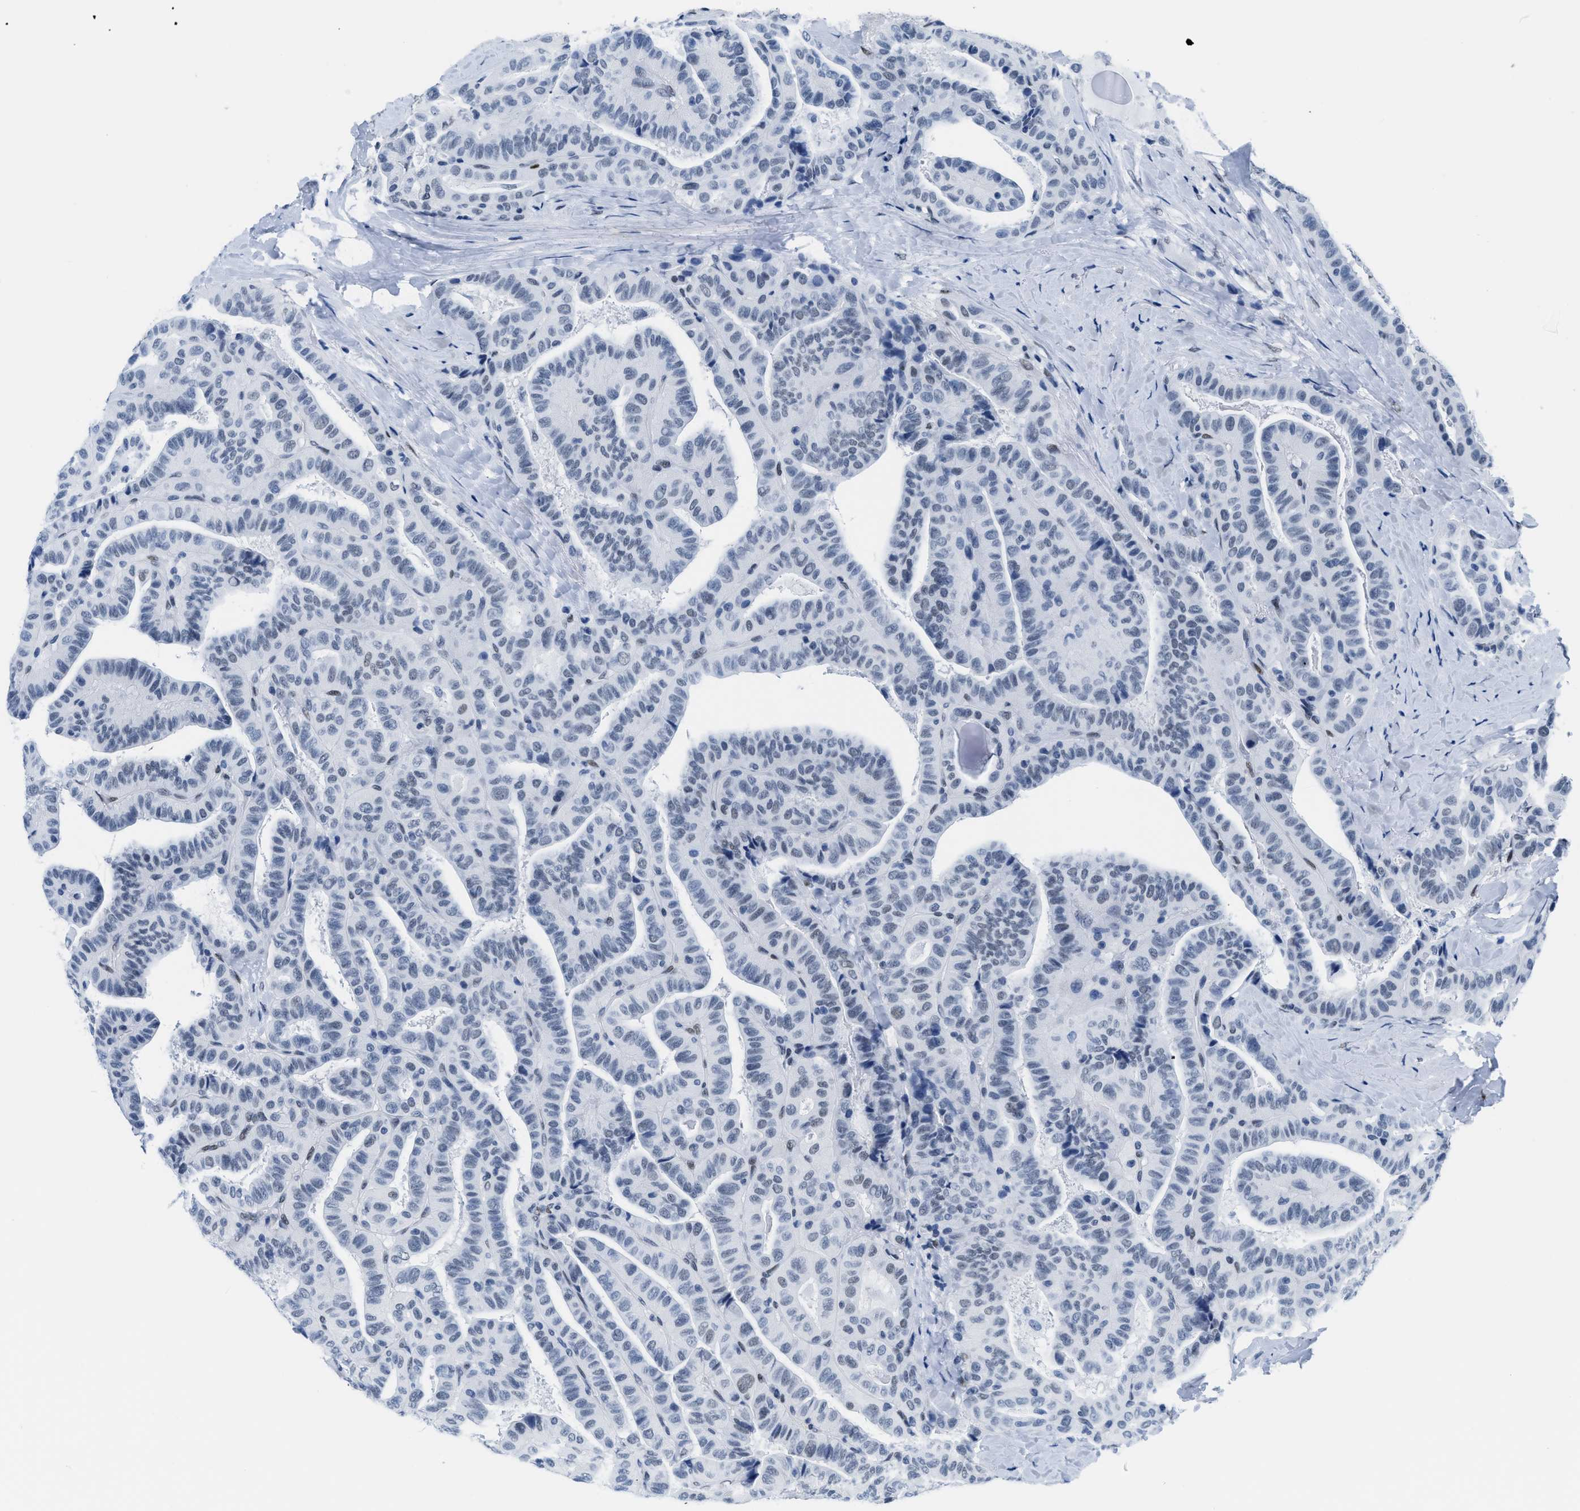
{"staining": {"intensity": "weak", "quantity": "<25%", "location": "nuclear"}, "tissue": "thyroid cancer", "cell_type": "Tumor cells", "image_type": "cancer", "snomed": [{"axis": "morphology", "description": "Papillary adenocarcinoma, NOS"}, {"axis": "topography", "description": "Thyroid gland"}], "caption": "High power microscopy image of an immunohistochemistry micrograph of thyroid cancer (papillary adenocarcinoma), revealing no significant staining in tumor cells. (DAB IHC, high magnification).", "gene": "CTBP1", "patient": {"sex": "male", "age": 77}}